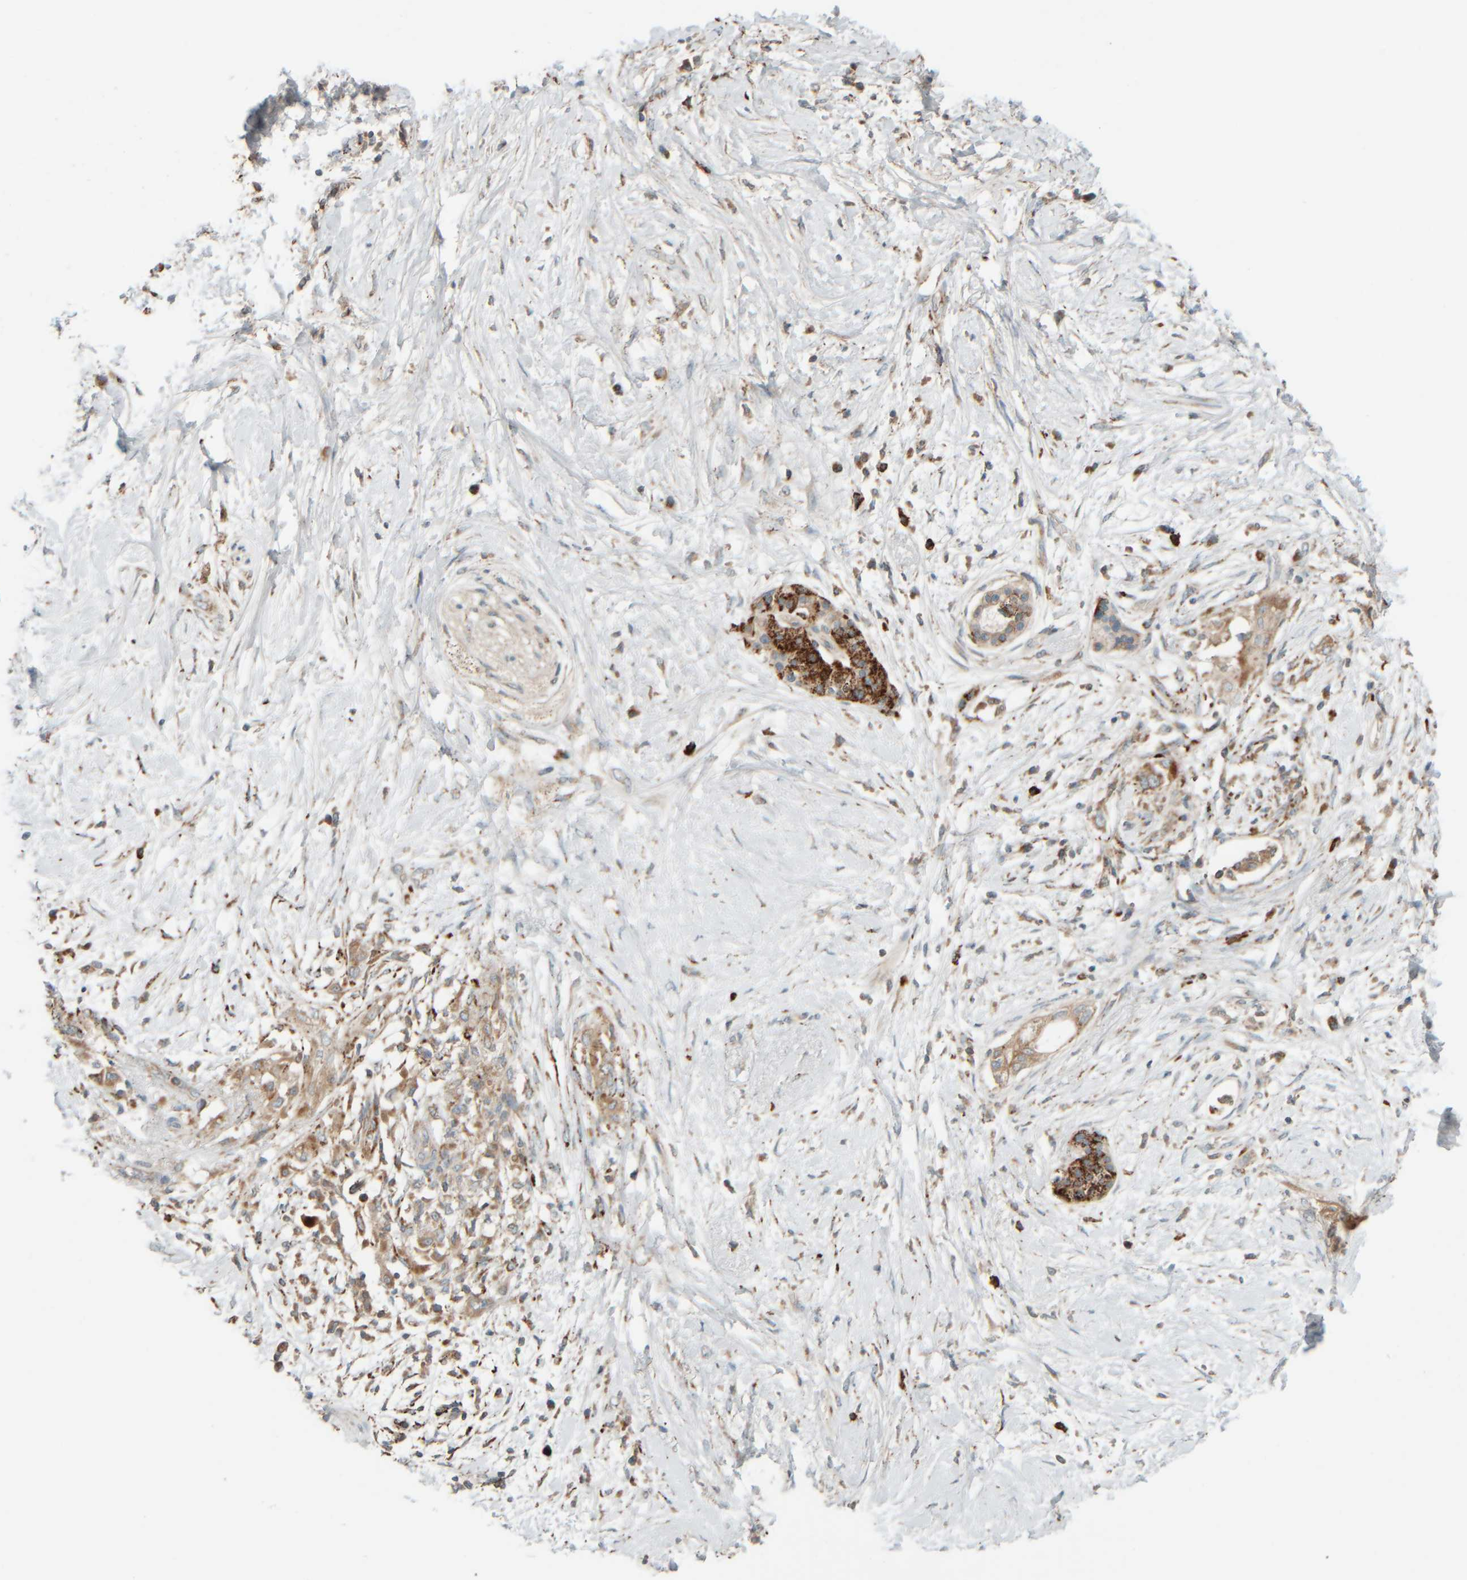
{"staining": {"intensity": "strong", "quantity": "25%-75%", "location": "cytoplasmic/membranous"}, "tissue": "pancreatic cancer", "cell_type": "Tumor cells", "image_type": "cancer", "snomed": [{"axis": "morphology", "description": "Normal tissue, NOS"}, {"axis": "morphology", "description": "Adenocarcinoma, NOS"}, {"axis": "topography", "description": "Pancreas"}, {"axis": "topography", "description": "Duodenum"}], "caption": "A high-resolution photomicrograph shows IHC staining of pancreatic adenocarcinoma, which exhibits strong cytoplasmic/membranous expression in about 25%-75% of tumor cells.", "gene": "SPAG5", "patient": {"sex": "female", "age": 60}}